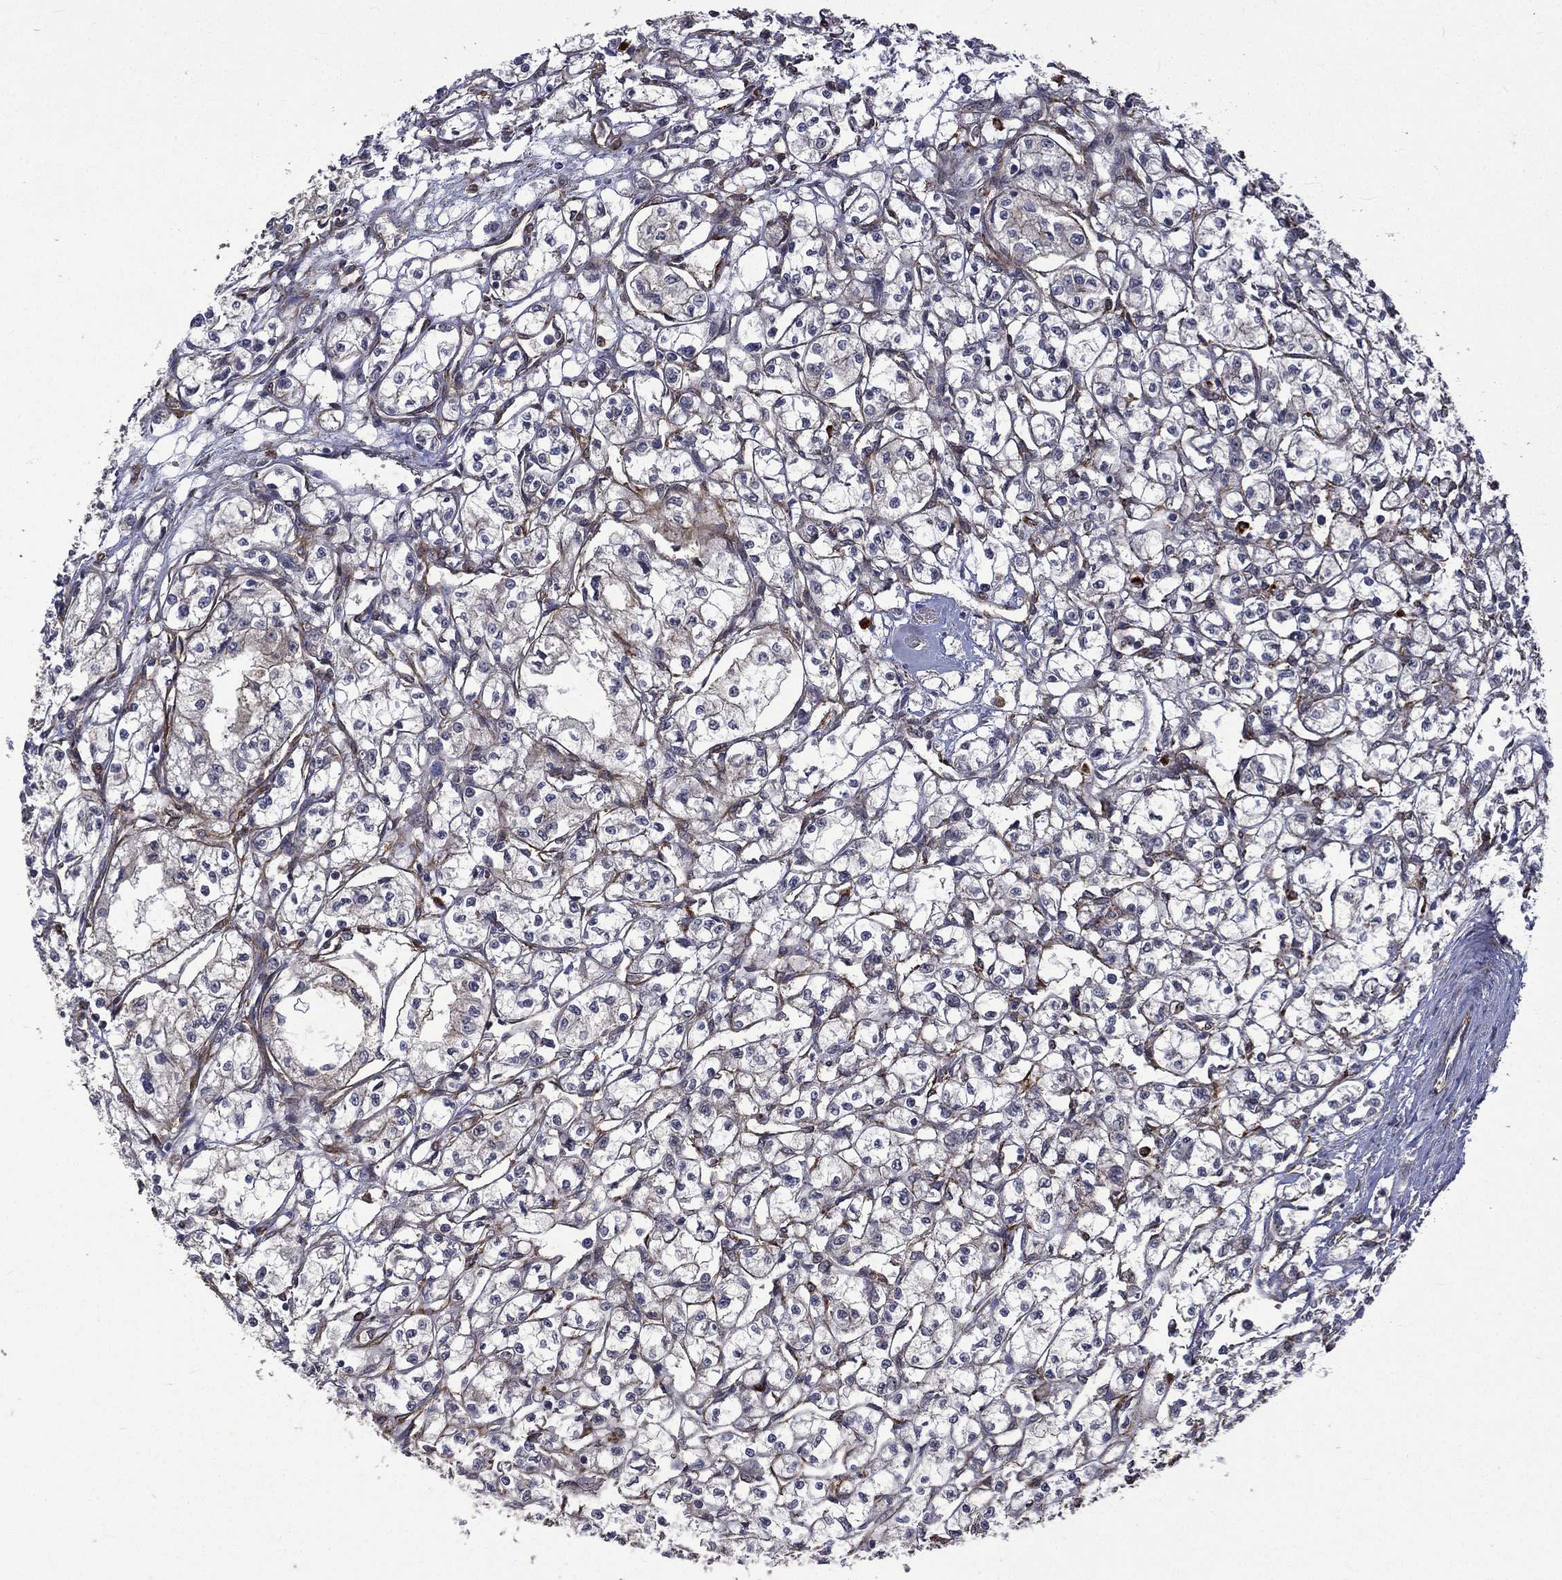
{"staining": {"intensity": "moderate", "quantity": "<25%", "location": "cytoplasmic/membranous"}, "tissue": "renal cancer", "cell_type": "Tumor cells", "image_type": "cancer", "snomed": [{"axis": "morphology", "description": "Adenocarcinoma, NOS"}, {"axis": "topography", "description": "Kidney"}], "caption": "A brown stain shows moderate cytoplasmic/membranous expression of a protein in human adenocarcinoma (renal) tumor cells.", "gene": "PPFIBP1", "patient": {"sex": "male", "age": 56}}